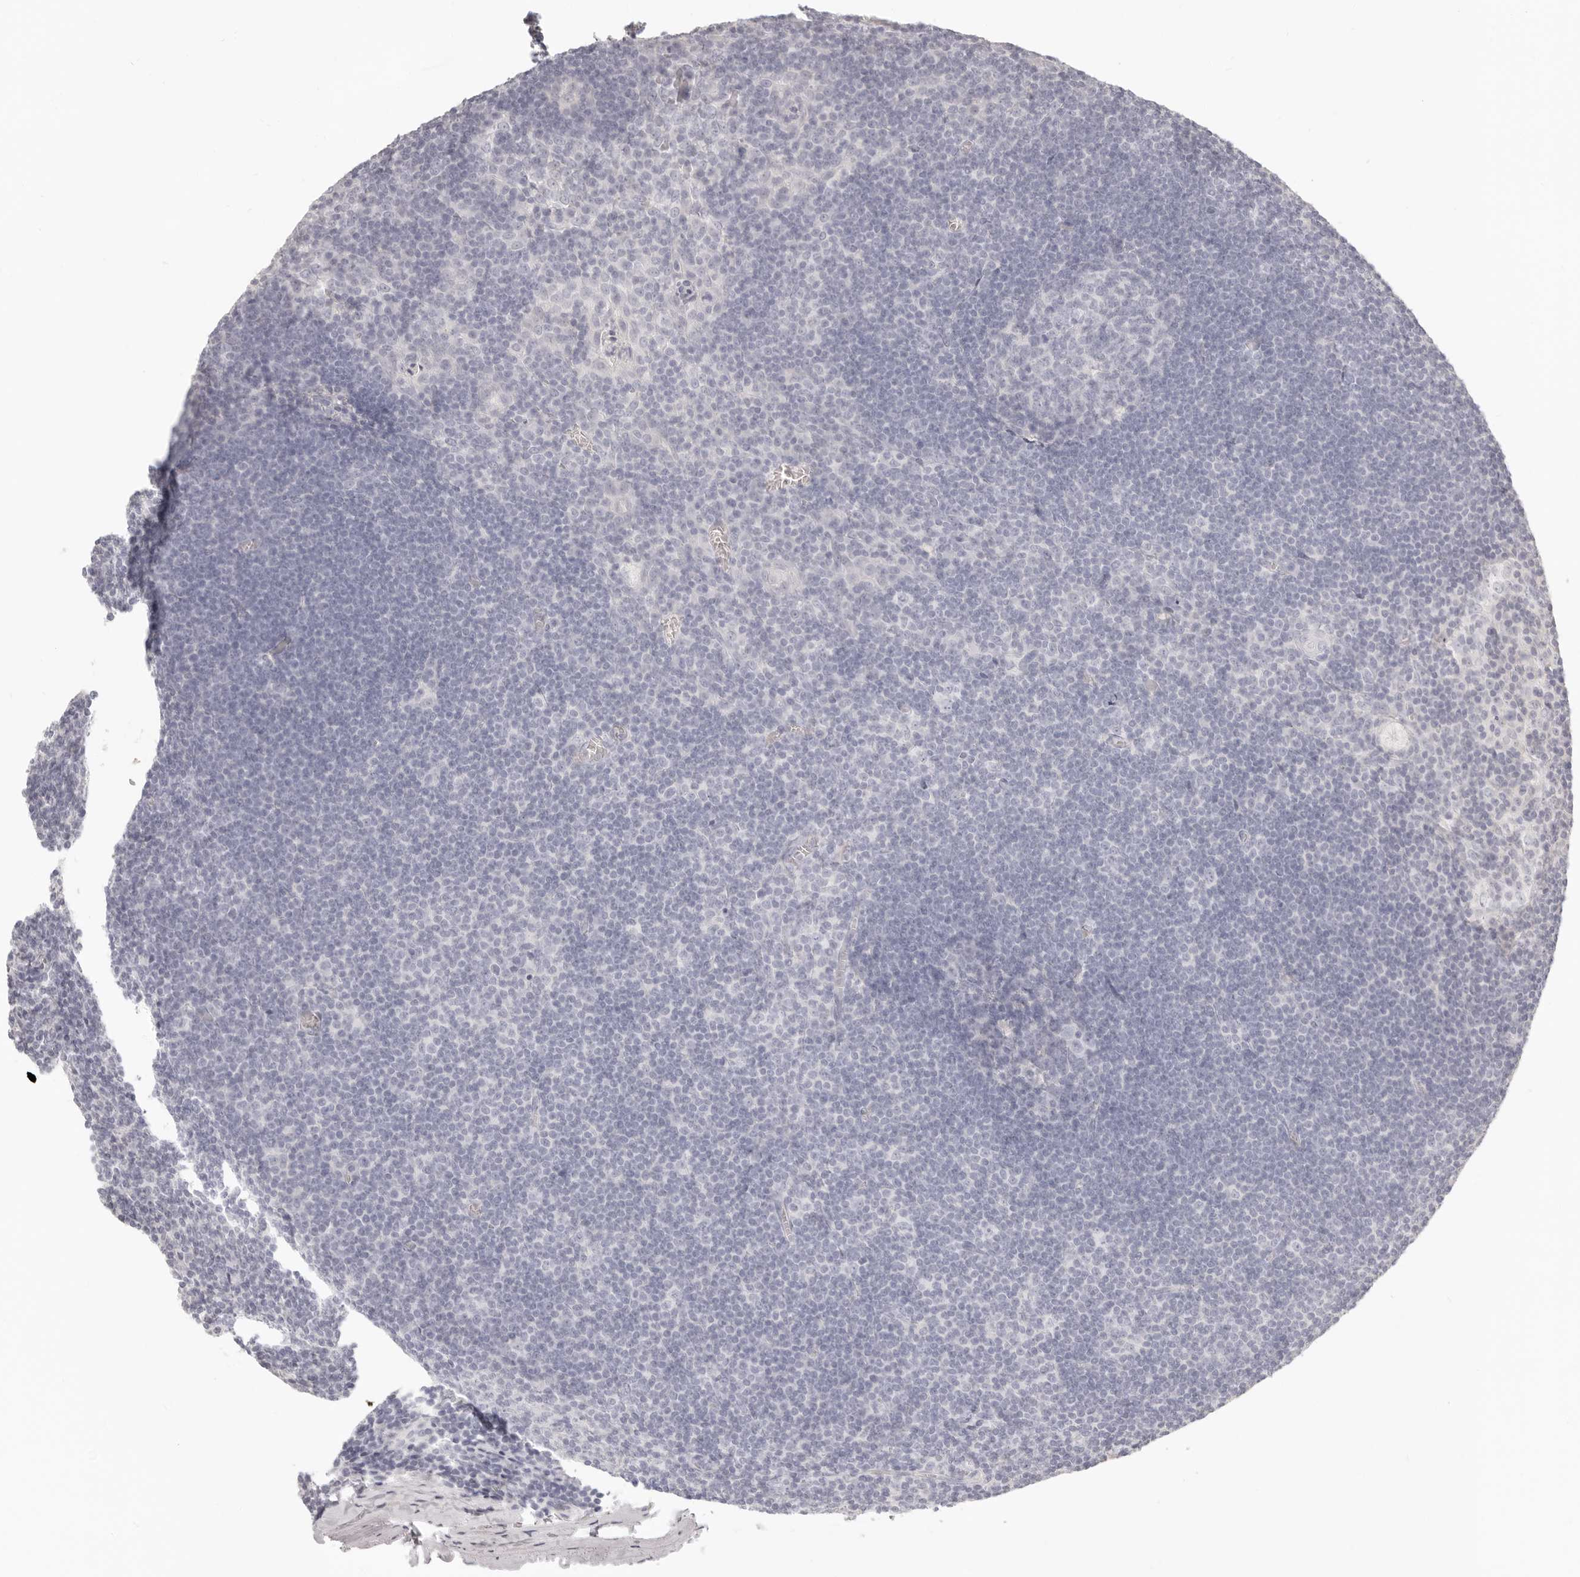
{"staining": {"intensity": "negative", "quantity": "none", "location": "none"}, "tissue": "tonsil", "cell_type": "Germinal center cells", "image_type": "normal", "snomed": [{"axis": "morphology", "description": "Normal tissue, NOS"}, {"axis": "topography", "description": "Tonsil"}], "caption": "Immunohistochemistry of normal human tonsil shows no positivity in germinal center cells.", "gene": "FABP1", "patient": {"sex": "male", "age": 37}}